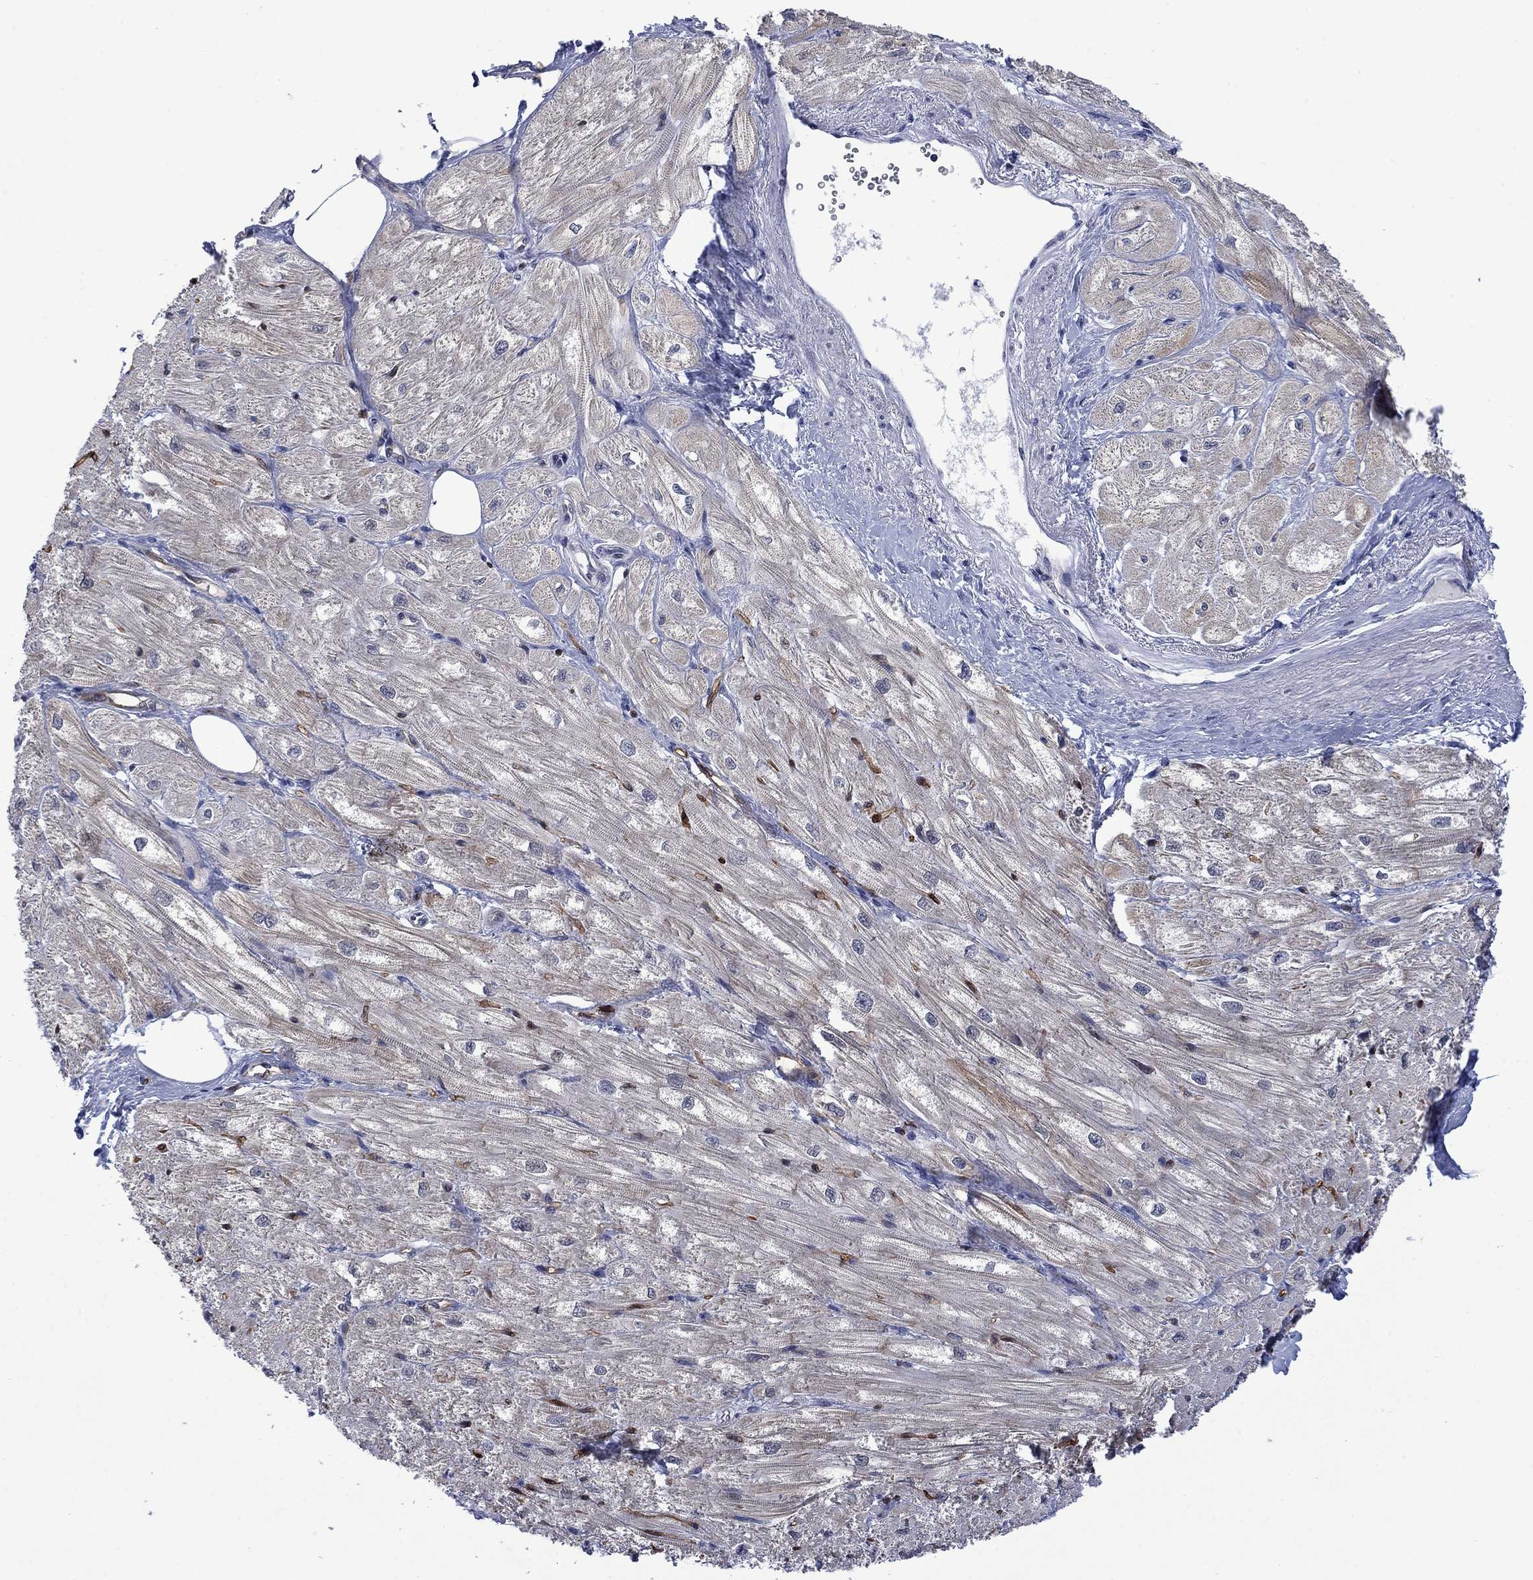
{"staining": {"intensity": "negative", "quantity": "none", "location": "none"}, "tissue": "heart muscle", "cell_type": "Cardiomyocytes", "image_type": "normal", "snomed": [{"axis": "morphology", "description": "Normal tissue, NOS"}, {"axis": "topography", "description": "Heart"}], "caption": "DAB immunohistochemical staining of normal heart muscle exhibits no significant positivity in cardiomyocytes. (DAB (3,3'-diaminobenzidine) IHC, high magnification).", "gene": "AGL", "patient": {"sex": "male", "age": 57}}